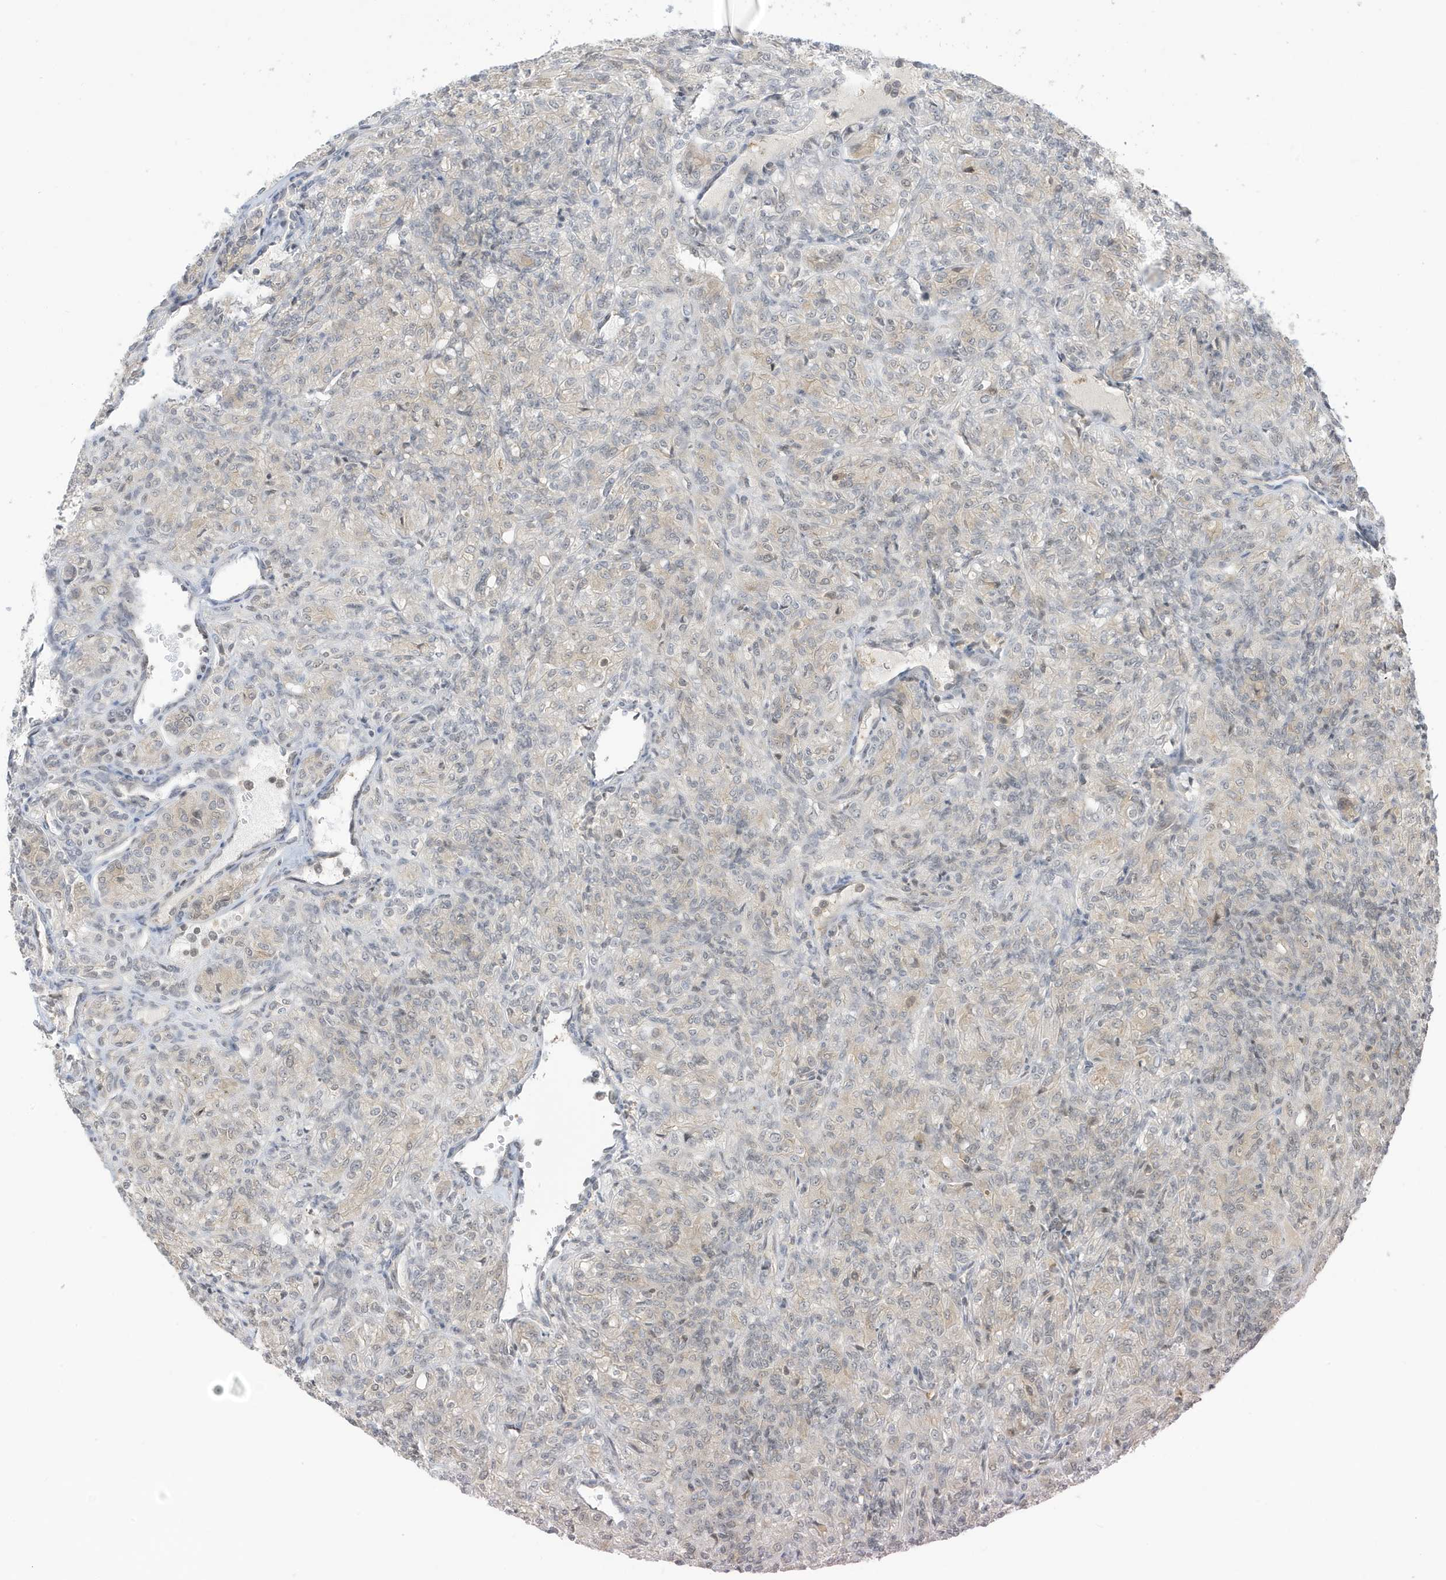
{"staining": {"intensity": "weak", "quantity": "<25%", "location": "cytoplasmic/membranous"}, "tissue": "renal cancer", "cell_type": "Tumor cells", "image_type": "cancer", "snomed": [{"axis": "morphology", "description": "Adenocarcinoma, NOS"}, {"axis": "topography", "description": "Kidney"}], "caption": "Immunohistochemistry (IHC) of renal adenocarcinoma reveals no positivity in tumor cells. (DAB (3,3'-diaminobenzidine) immunohistochemistry (IHC) visualized using brightfield microscopy, high magnification).", "gene": "TAB3", "patient": {"sex": "male", "age": 77}}